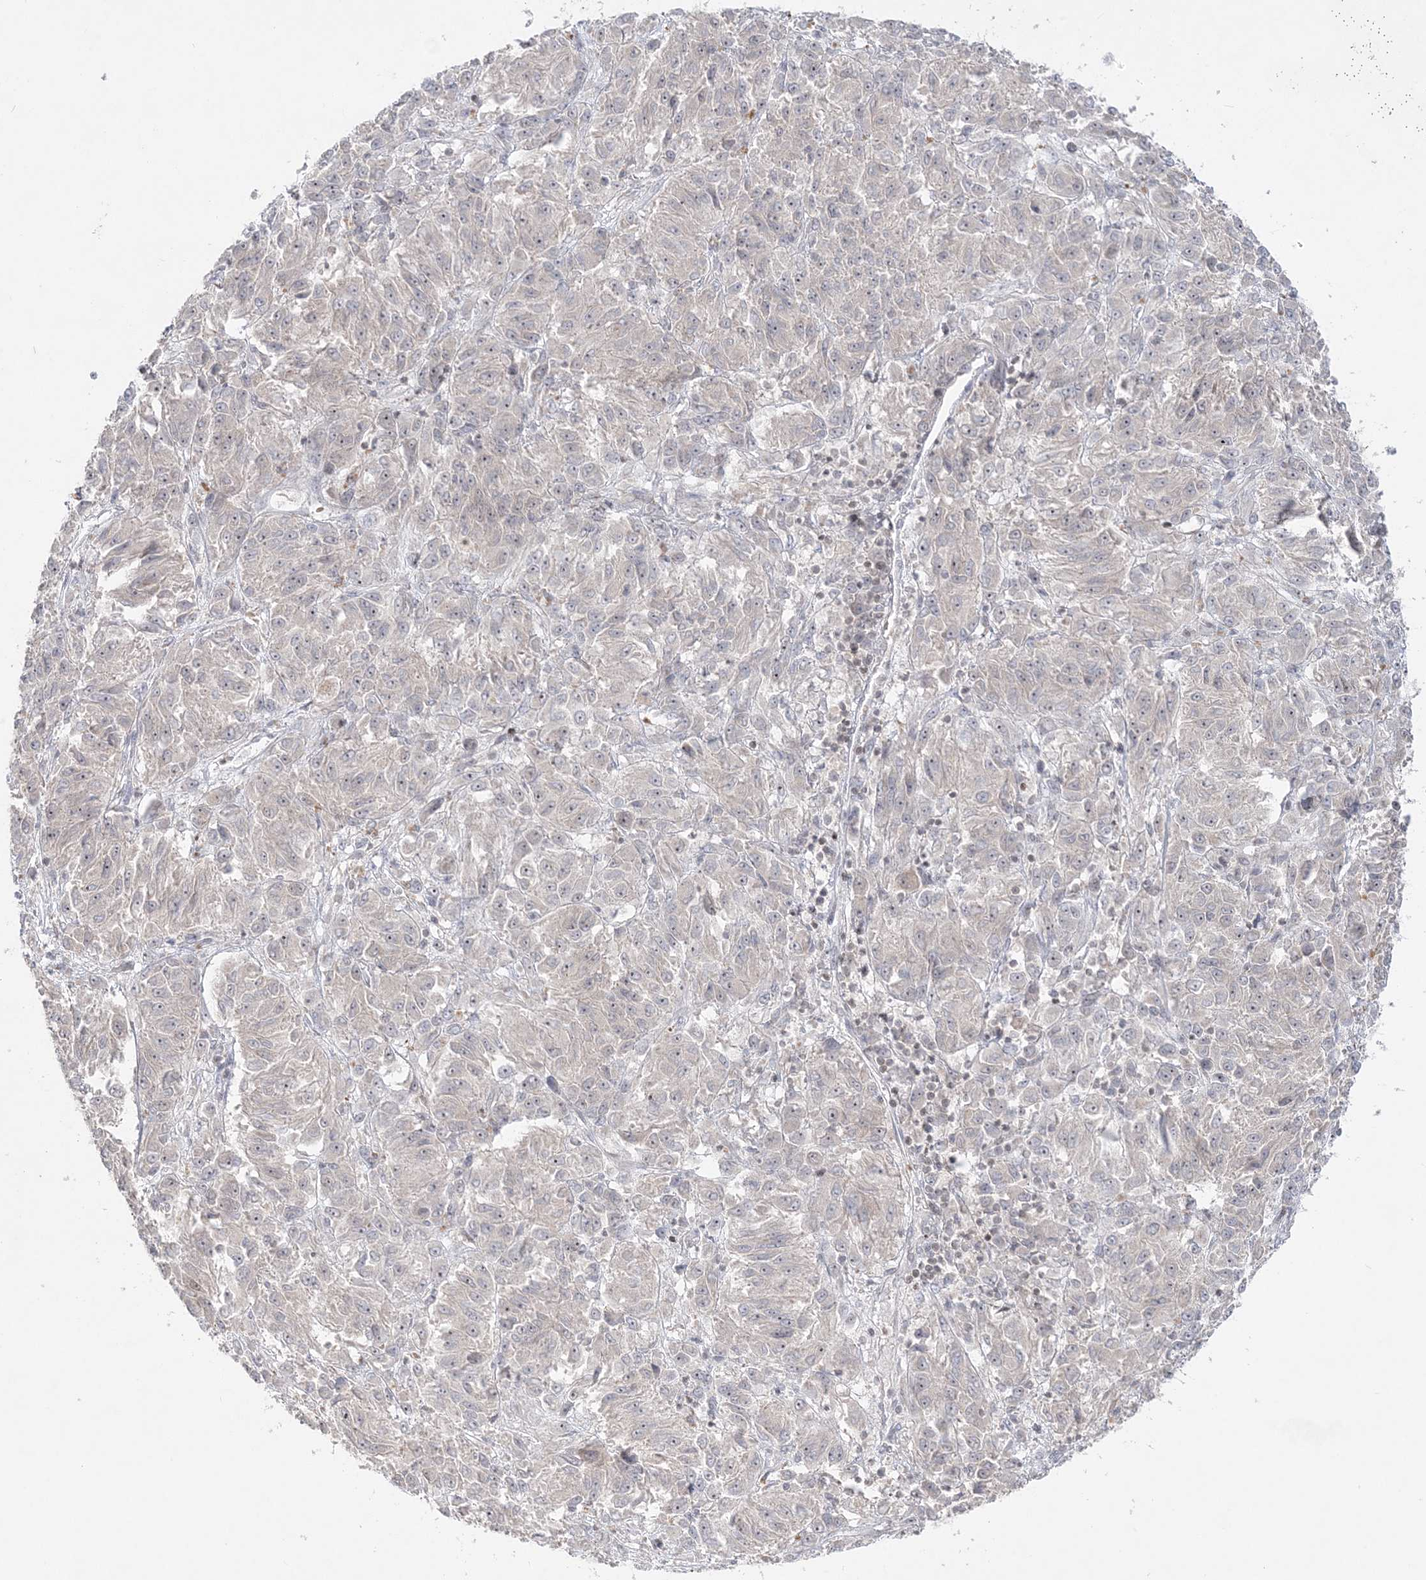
{"staining": {"intensity": "negative", "quantity": "none", "location": "none"}, "tissue": "melanoma", "cell_type": "Tumor cells", "image_type": "cancer", "snomed": [{"axis": "morphology", "description": "Malignant melanoma, Metastatic site"}, {"axis": "topography", "description": "Lung"}], "caption": "A photomicrograph of human melanoma is negative for staining in tumor cells.", "gene": "SH3BP4", "patient": {"sex": "male", "age": 64}}